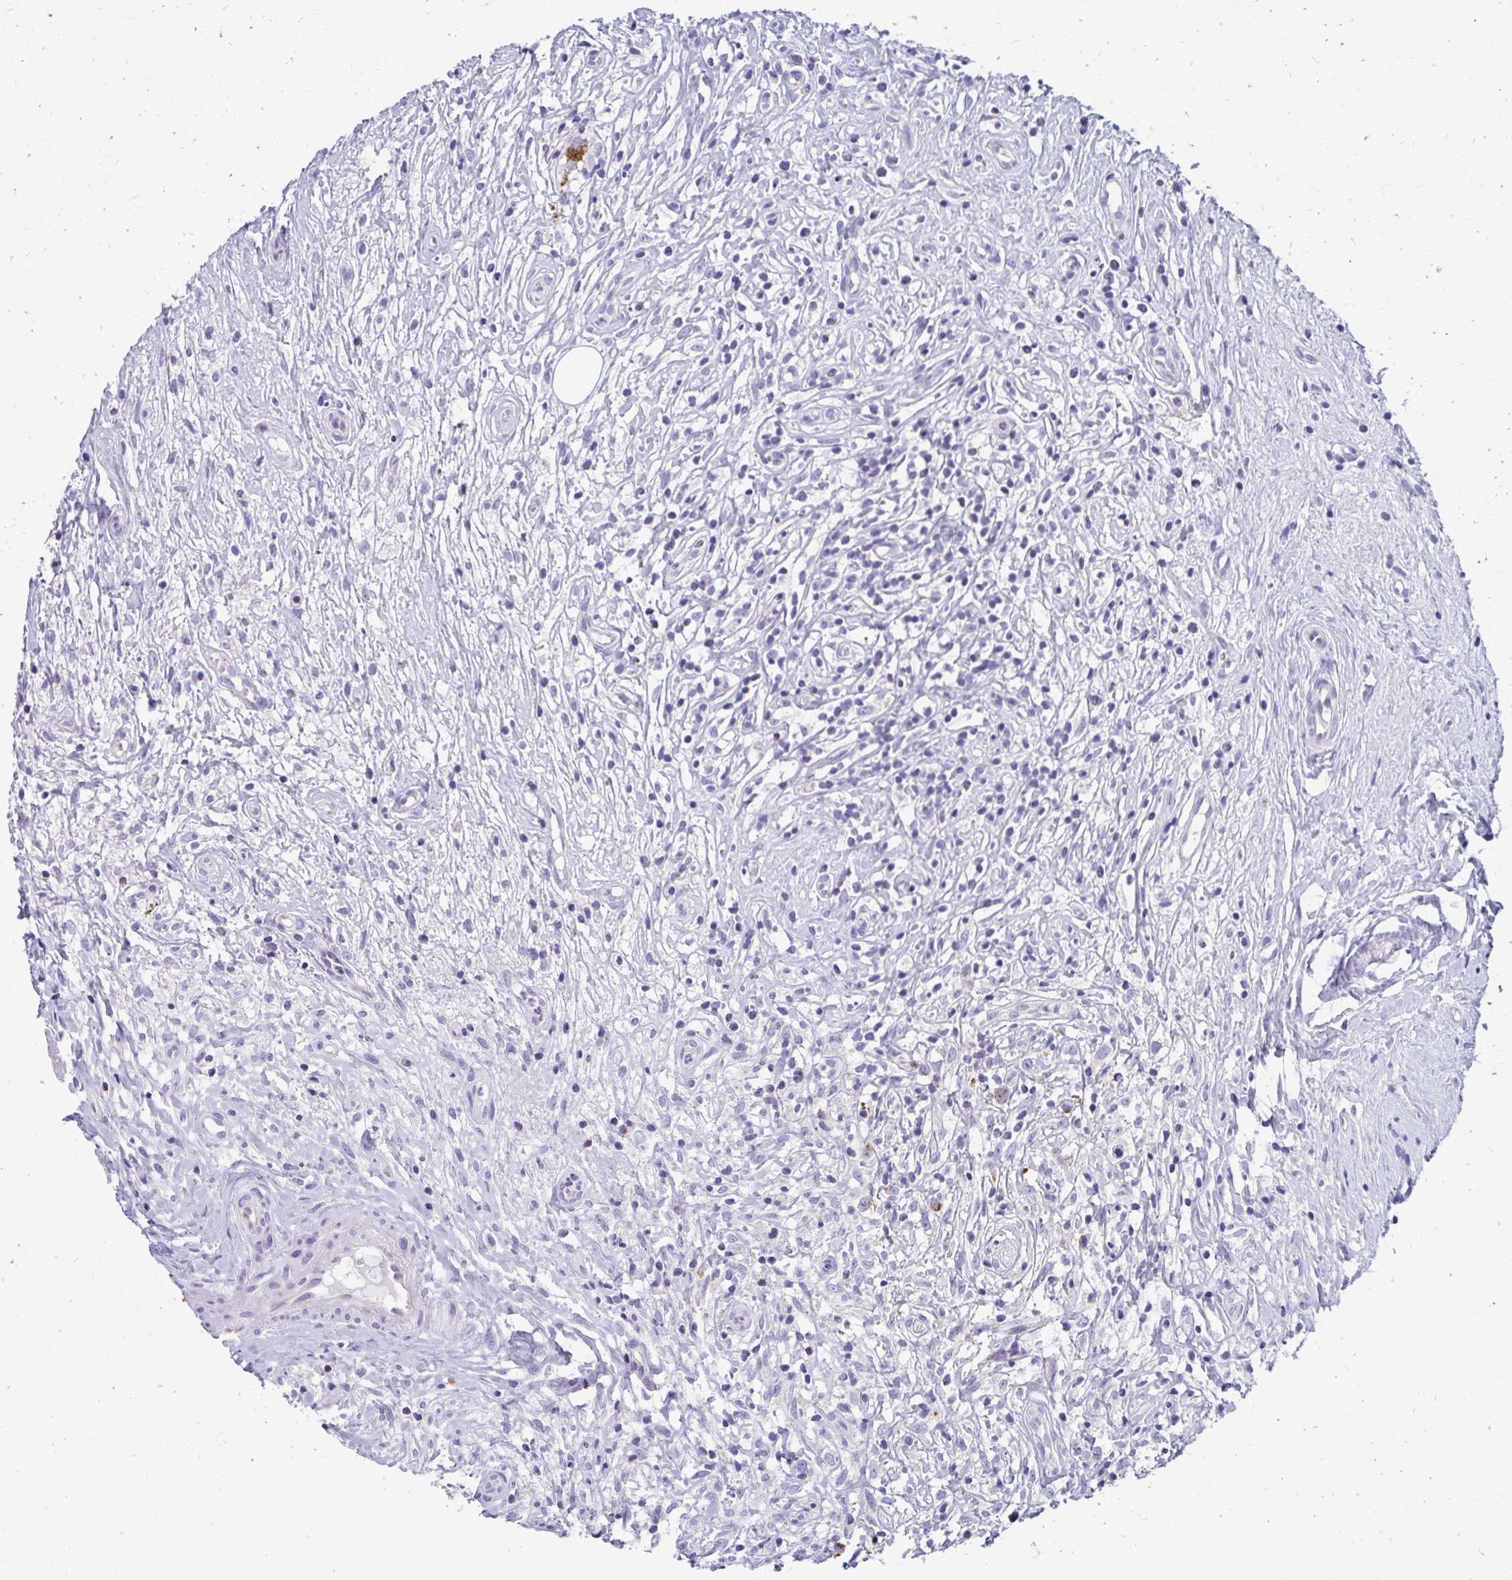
{"staining": {"intensity": "negative", "quantity": "none", "location": "none"}, "tissue": "lymphoma", "cell_type": "Tumor cells", "image_type": "cancer", "snomed": [{"axis": "morphology", "description": "Hodgkin's disease, NOS"}, {"axis": "topography", "description": "No Tissue"}], "caption": "IHC photomicrograph of neoplastic tissue: human lymphoma stained with DAB displays no significant protein expression in tumor cells. Brightfield microscopy of immunohistochemistry (IHC) stained with DAB (brown) and hematoxylin (blue), captured at high magnification.", "gene": "IL37", "patient": {"sex": "female", "age": 21}}